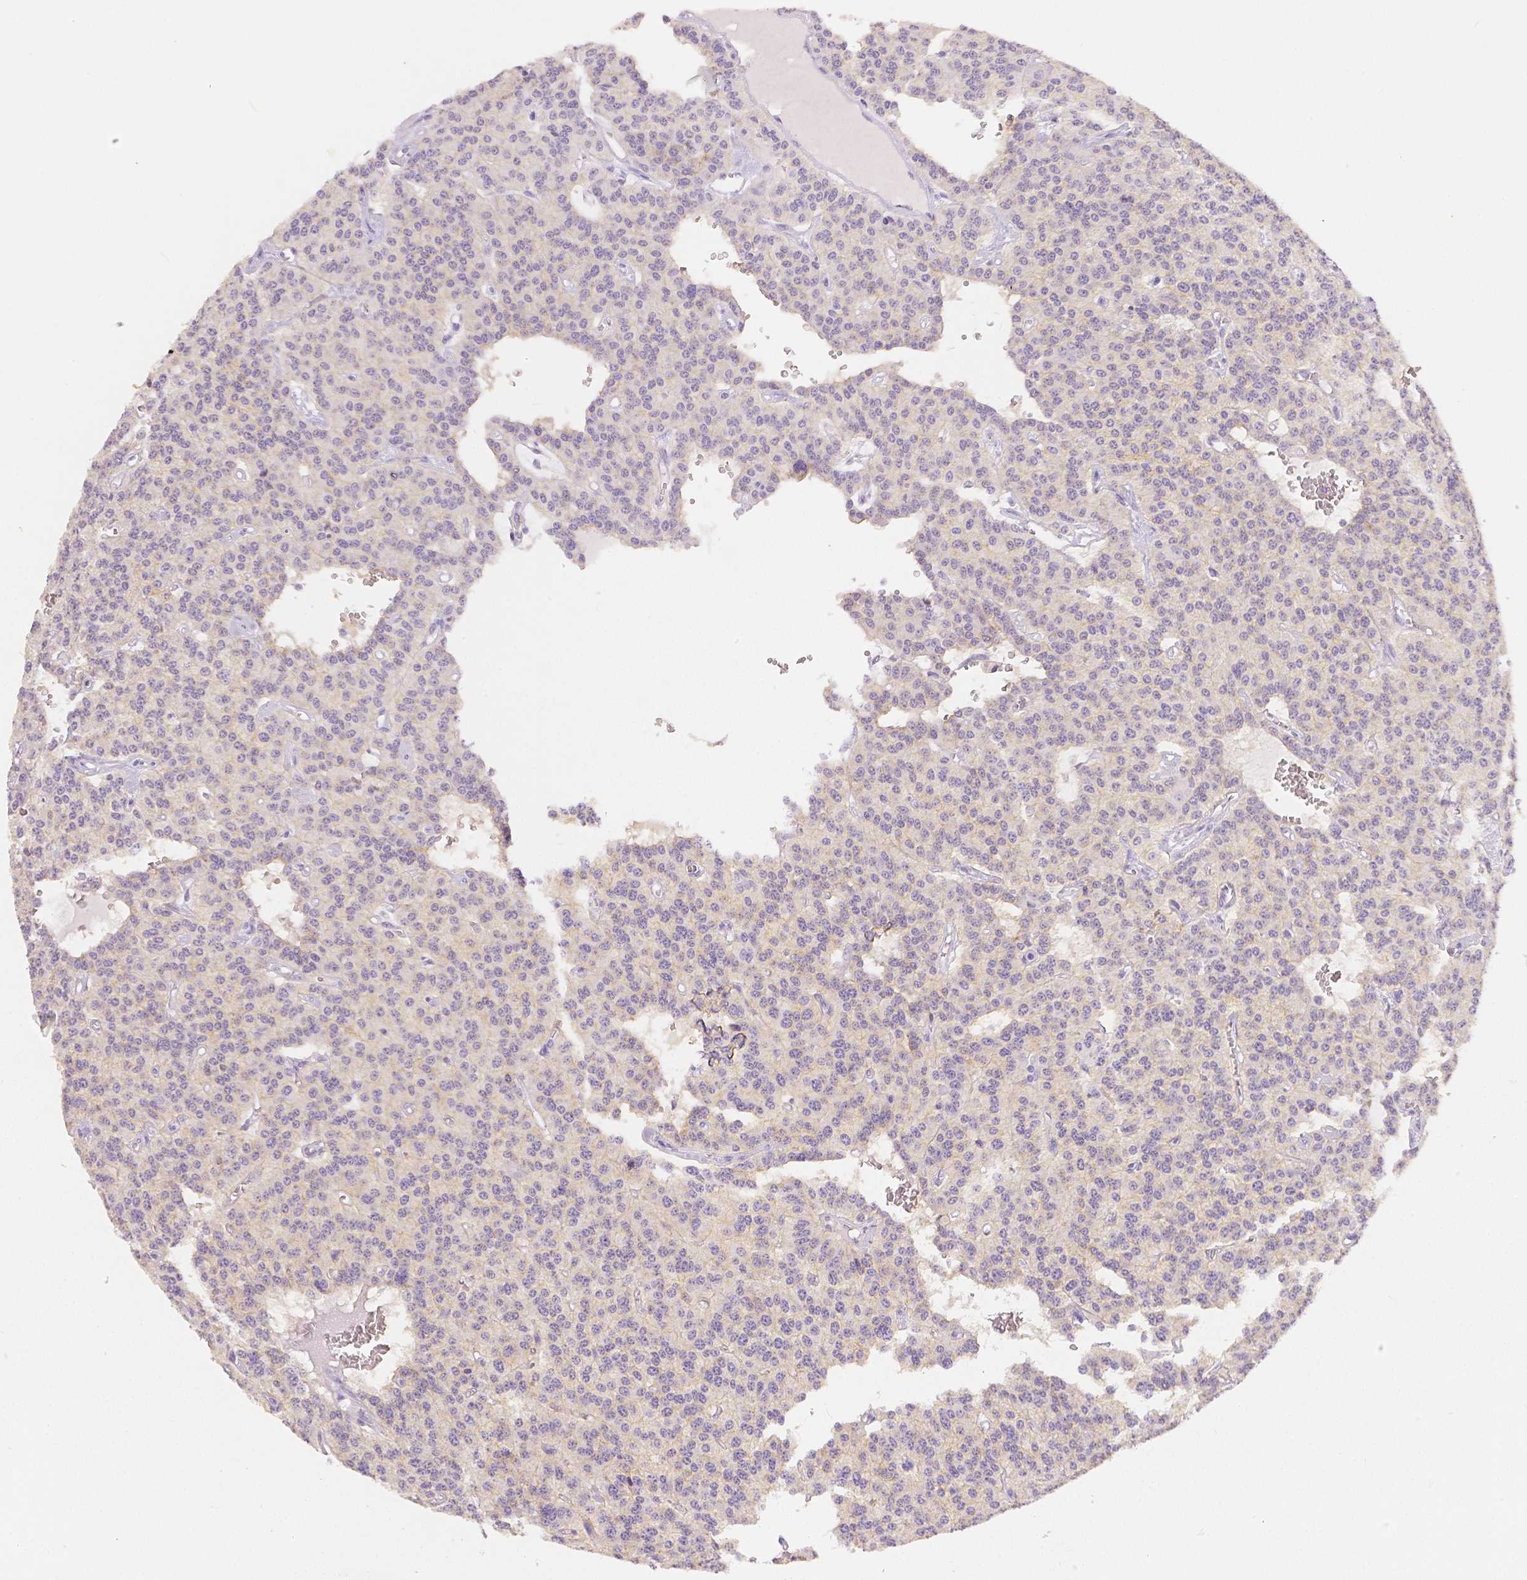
{"staining": {"intensity": "negative", "quantity": "none", "location": "none"}, "tissue": "carcinoid", "cell_type": "Tumor cells", "image_type": "cancer", "snomed": [{"axis": "morphology", "description": "Carcinoid, malignant, NOS"}, {"axis": "topography", "description": "Lung"}], "caption": "A high-resolution micrograph shows immunohistochemistry (IHC) staining of carcinoid, which demonstrates no significant positivity in tumor cells. (Immunohistochemistry, brightfield microscopy, high magnification).", "gene": "OCLN", "patient": {"sex": "female", "age": 71}}